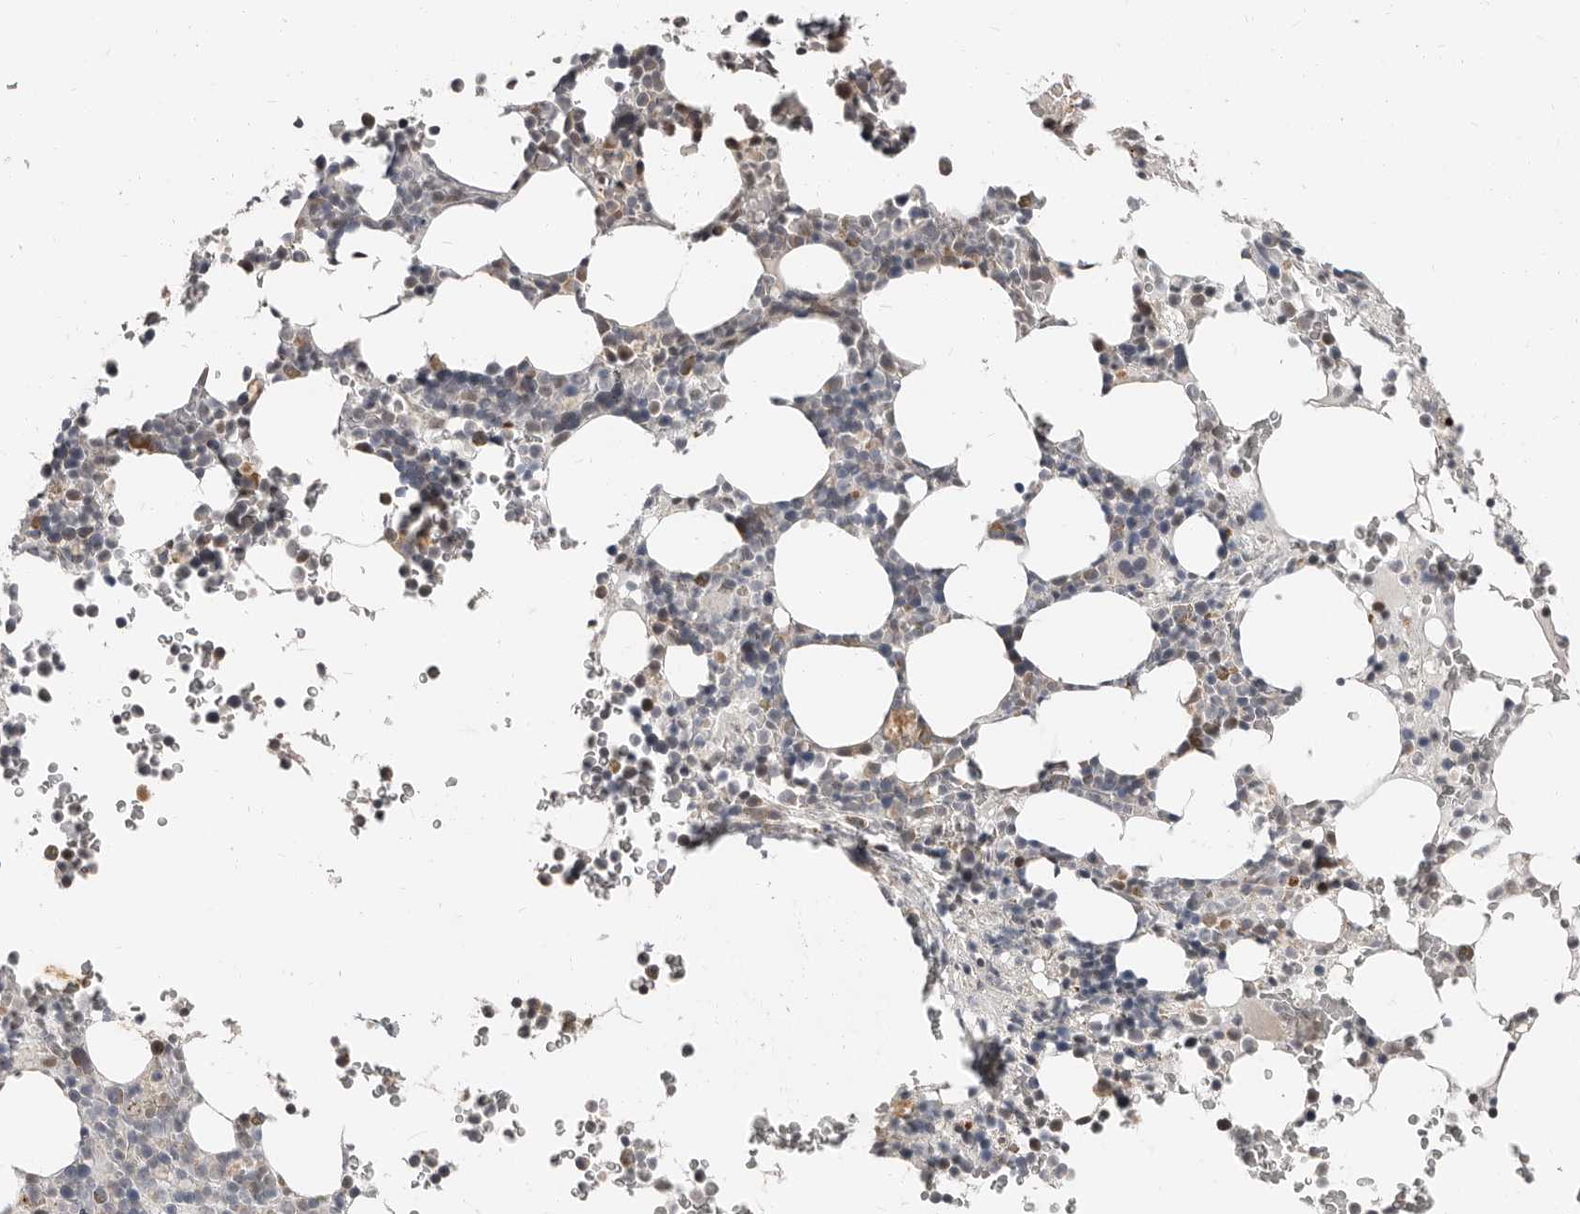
{"staining": {"intensity": "weak", "quantity": "<25%", "location": "cytoplasmic/membranous"}, "tissue": "bone marrow", "cell_type": "Hematopoietic cells", "image_type": "normal", "snomed": [{"axis": "morphology", "description": "Normal tissue, NOS"}, {"axis": "topography", "description": "Bone marrow"}], "caption": "DAB immunohistochemical staining of benign bone marrow exhibits no significant expression in hematopoietic cells. The staining is performed using DAB (3,3'-diaminobenzidine) brown chromogen with nuclei counter-stained in using hematoxylin.", "gene": "APOL6", "patient": {"sex": "male", "age": 58}}